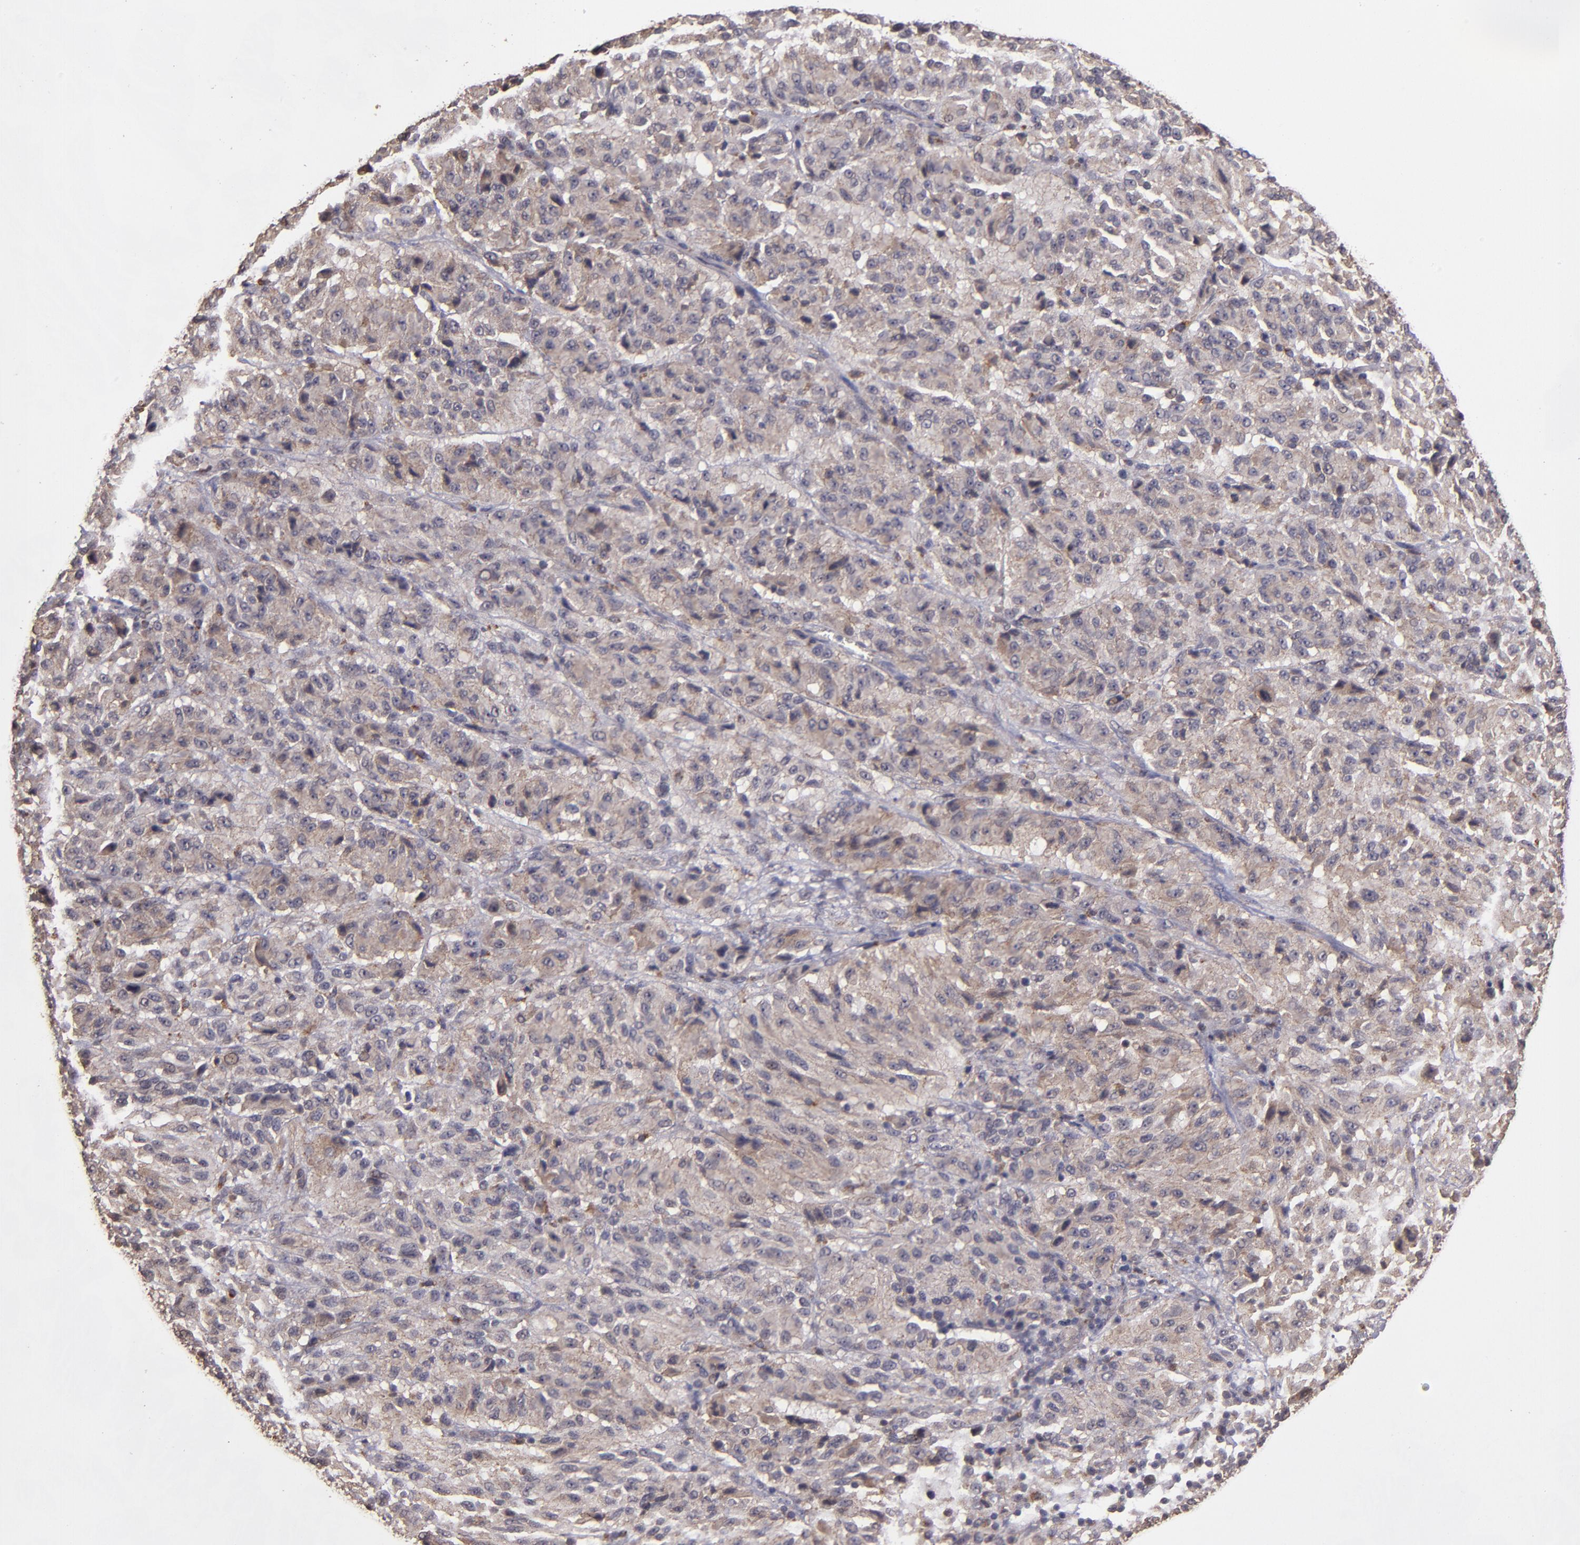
{"staining": {"intensity": "weak", "quantity": ">75%", "location": "cytoplasmic/membranous"}, "tissue": "melanoma", "cell_type": "Tumor cells", "image_type": "cancer", "snomed": [{"axis": "morphology", "description": "Malignant melanoma, Metastatic site"}, {"axis": "topography", "description": "Lung"}], "caption": "An image of human melanoma stained for a protein demonstrates weak cytoplasmic/membranous brown staining in tumor cells. (brown staining indicates protein expression, while blue staining denotes nuclei).", "gene": "SIPA1L1", "patient": {"sex": "male", "age": 64}}